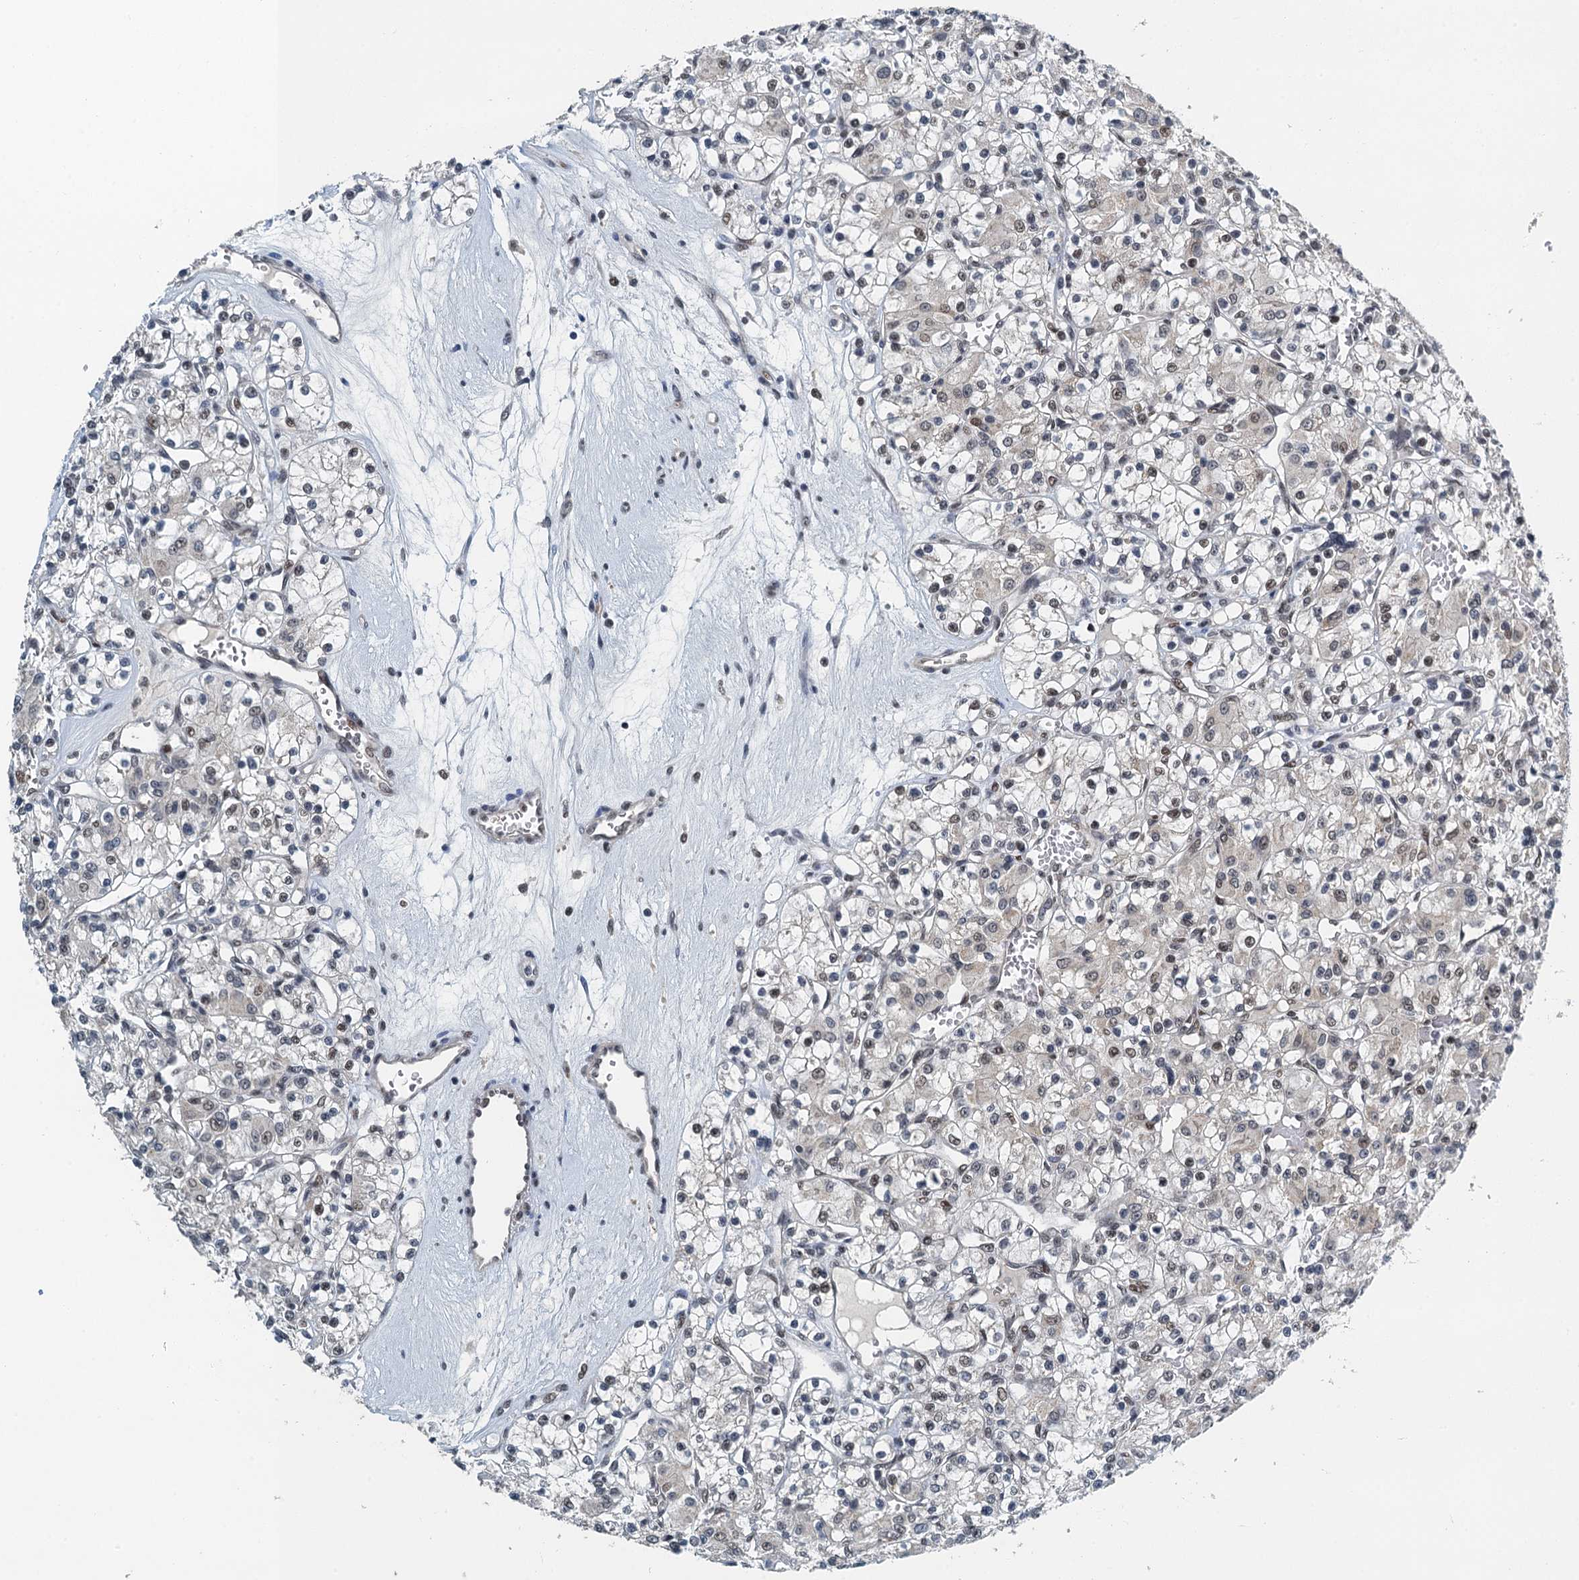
{"staining": {"intensity": "weak", "quantity": "<25%", "location": "nuclear"}, "tissue": "renal cancer", "cell_type": "Tumor cells", "image_type": "cancer", "snomed": [{"axis": "morphology", "description": "Adenocarcinoma, NOS"}, {"axis": "topography", "description": "Kidney"}], "caption": "This is an immunohistochemistry (IHC) micrograph of adenocarcinoma (renal). There is no staining in tumor cells.", "gene": "MTA3", "patient": {"sex": "female", "age": 59}}